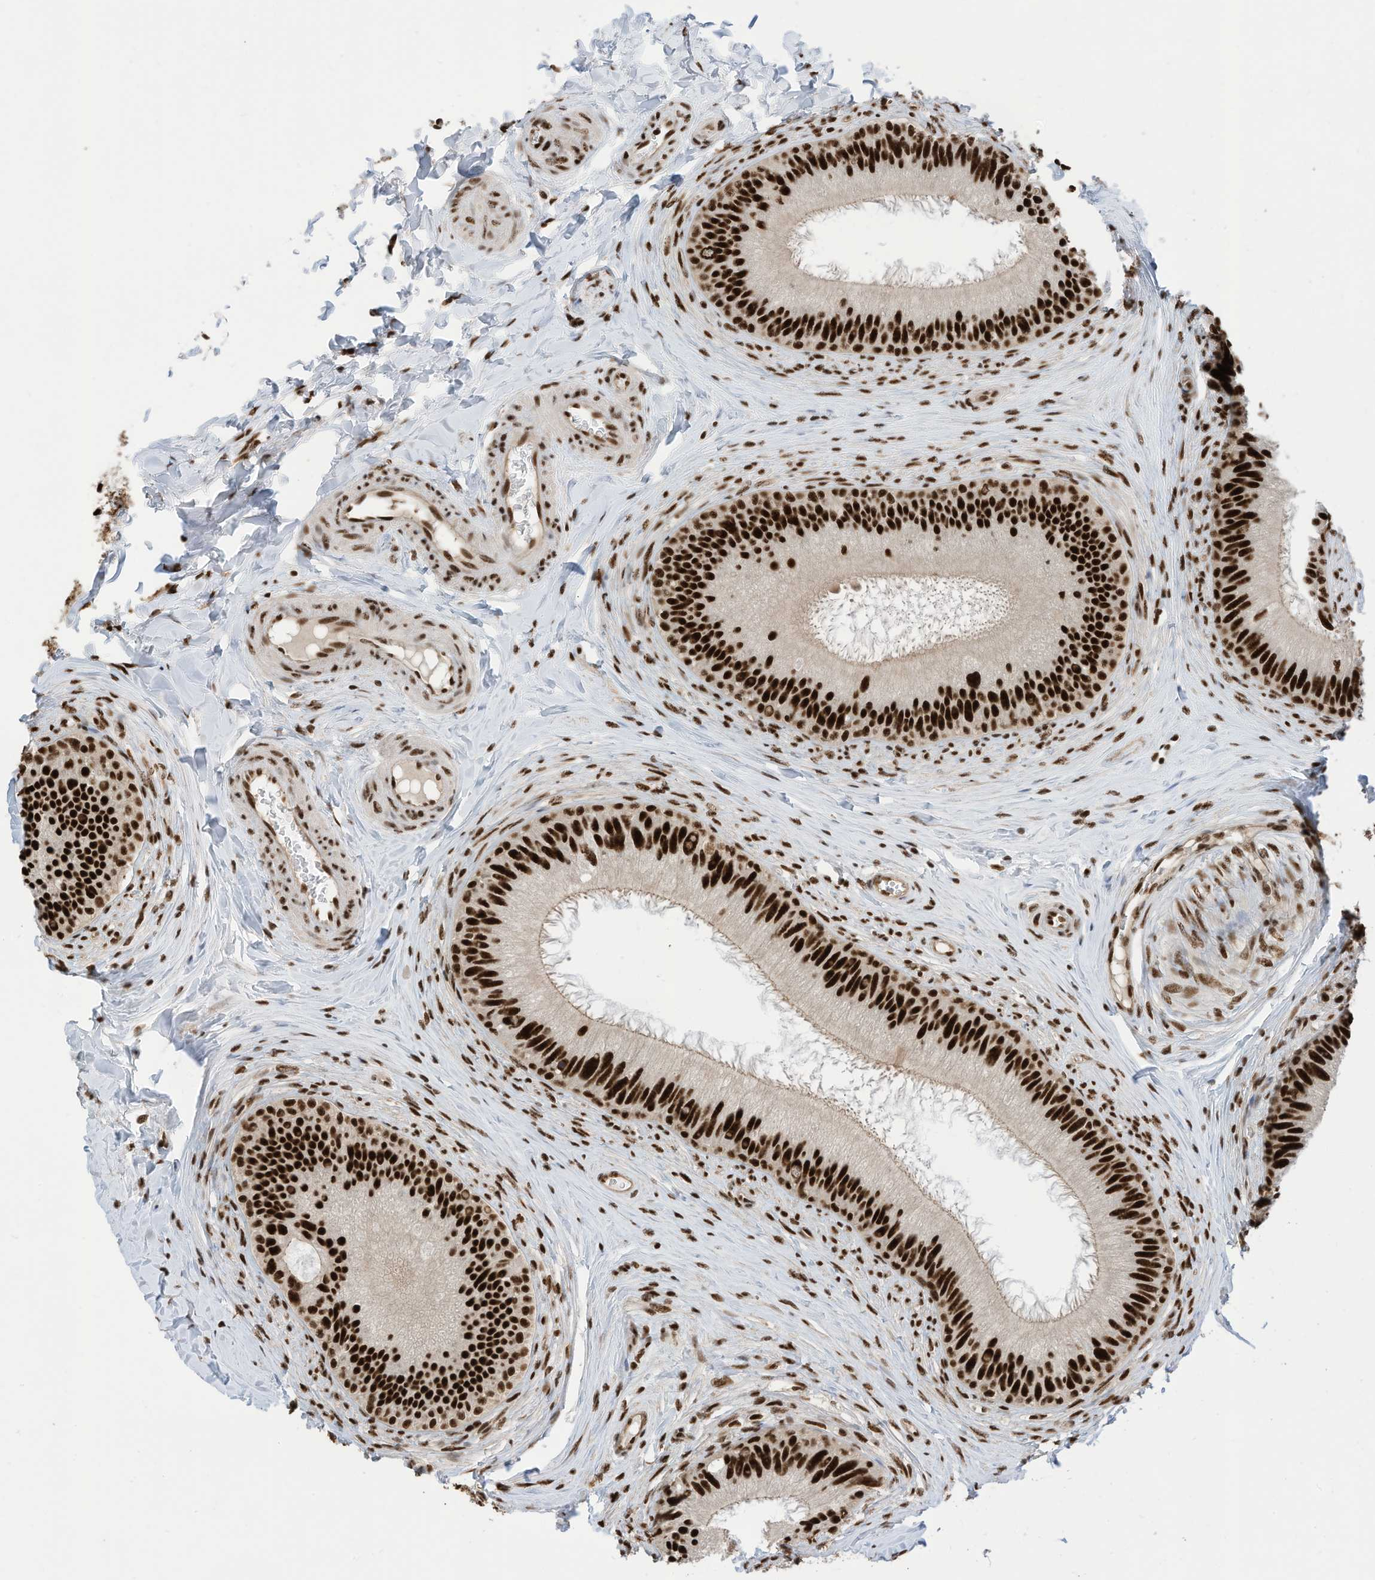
{"staining": {"intensity": "strong", "quantity": ">75%", "location": "nuclear"}, "tissue": "epididymis", "cell_type": "Glandular cells", "image_type": "normal", "snomed": [{"axis": "morphology", "description": "Normal tissue, NOS"}, {"axis": "topography", "description": "Epididymis"}], "caption": "About >75% of glandular cells in benign human epididymis reveal strong nuclear protein positivity as visualized by brown immunohistochemical staining.", "gene": "SF3A3", "patient": {"sex": "male", "age": 27}}